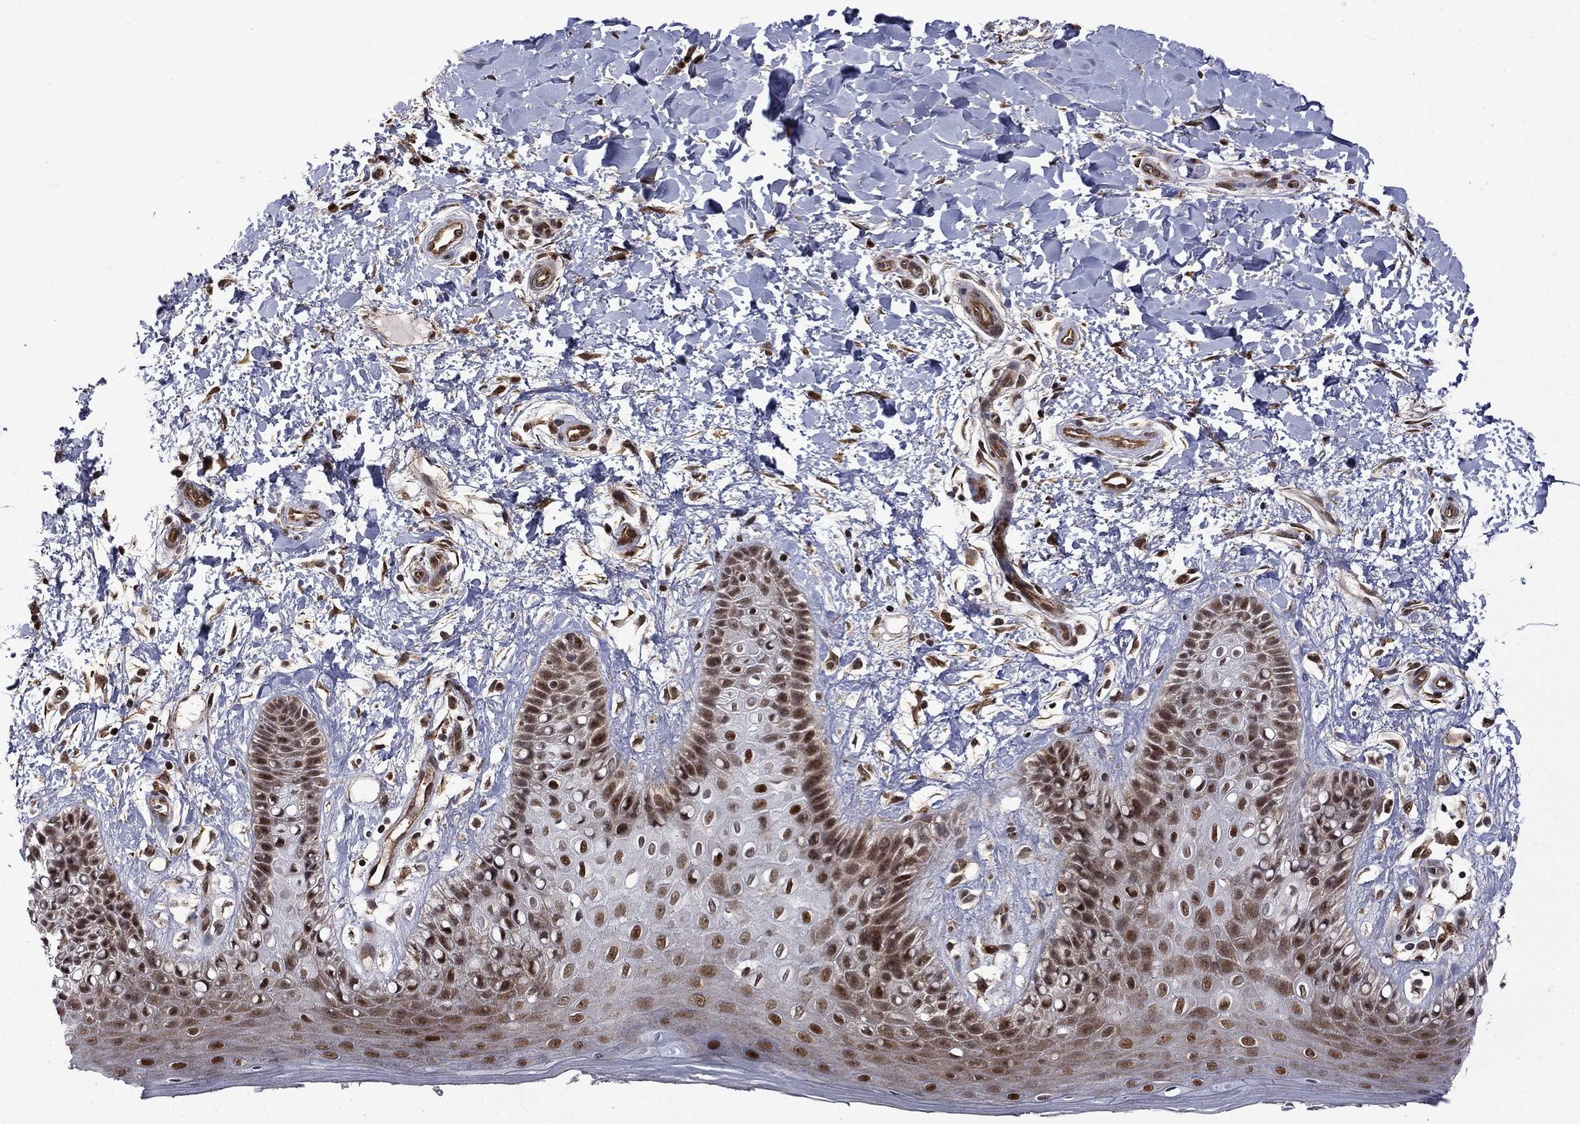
{"staining": {"intensity": "strong", "quantity": "25%-75%", "location": "nuclear"}, "tissue": "skin", "cell_type": "Epidermal cells", "image_type": "normal", "snomed": [{"axis": "morphology", "description": "Normal tissue, NOS"}, {"axis": "topography", "description": "Anal"}], "caption": "Approximately 25%-75% of epidermal cells in unremarkable human skin show strong nuclear protein expression as visualized by brown immunohistochemical staining.", "gene": "KPNA3", "patient": {"sex": "male", "age": 36}}